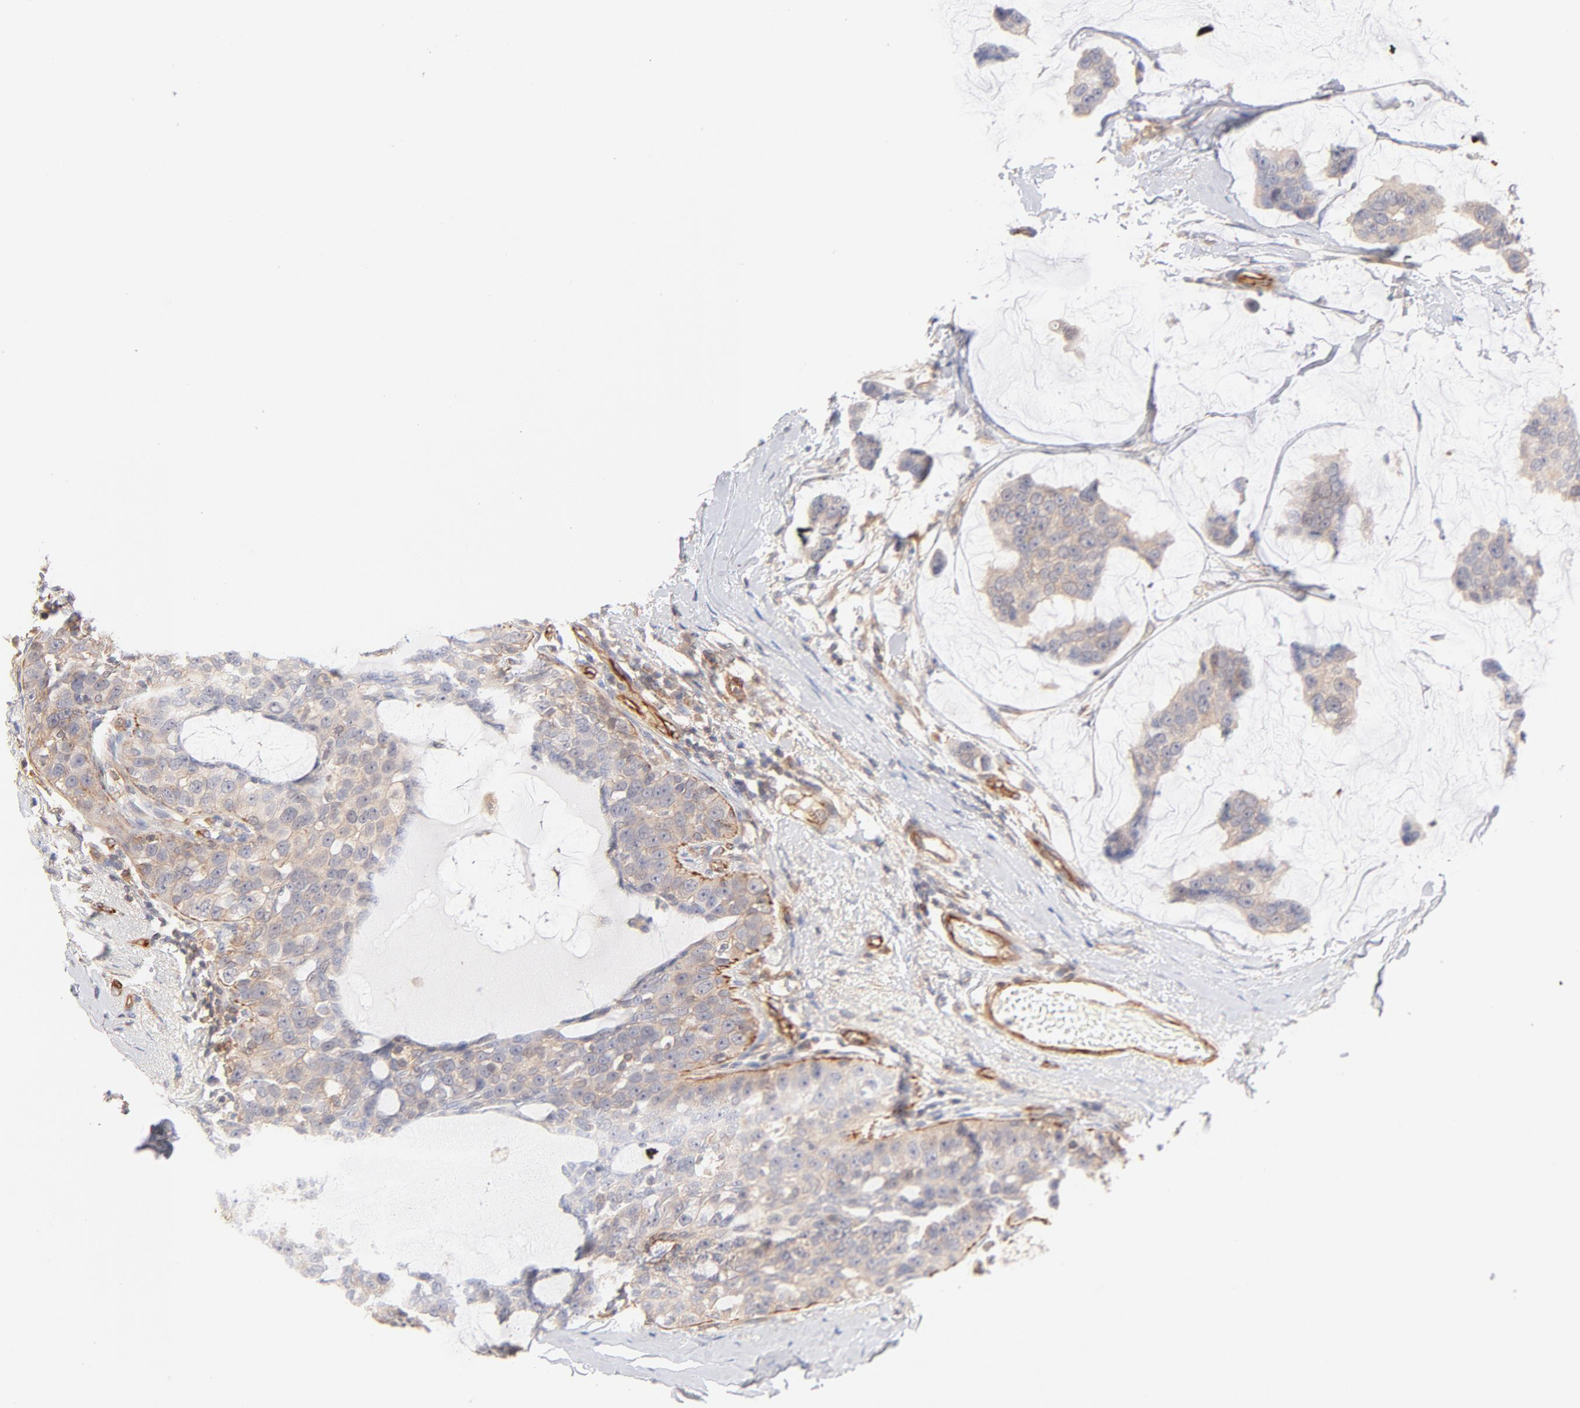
{"staining": {"intensity": "weak", "quantity": ">75%", "location": "cytoplasmic/membranous"}, "tissue": "breast cancer", "cell_type": "Tumor cells", "image_type": "cancer", "snomed": [{"axis": "morphology", "description": "Normal tissue, NOS"}, {"axis": "morphology", "description": "Duct carcinoma"}, {"axis": "topography", "description": "Breast"}], "caption": "A brown stain labels weak cytoplasmic/membranous staining of a protein in human breast cancer (intraductal carcinoma) tumor cells. The staining was performed using DAB to visualize the protein expression in brown, while the nuclei were stained in blue with hematoxylin (Magnification: 20x).", "gene": "LDLRAP1", "patient": {"sex": "female", "age": 50}}